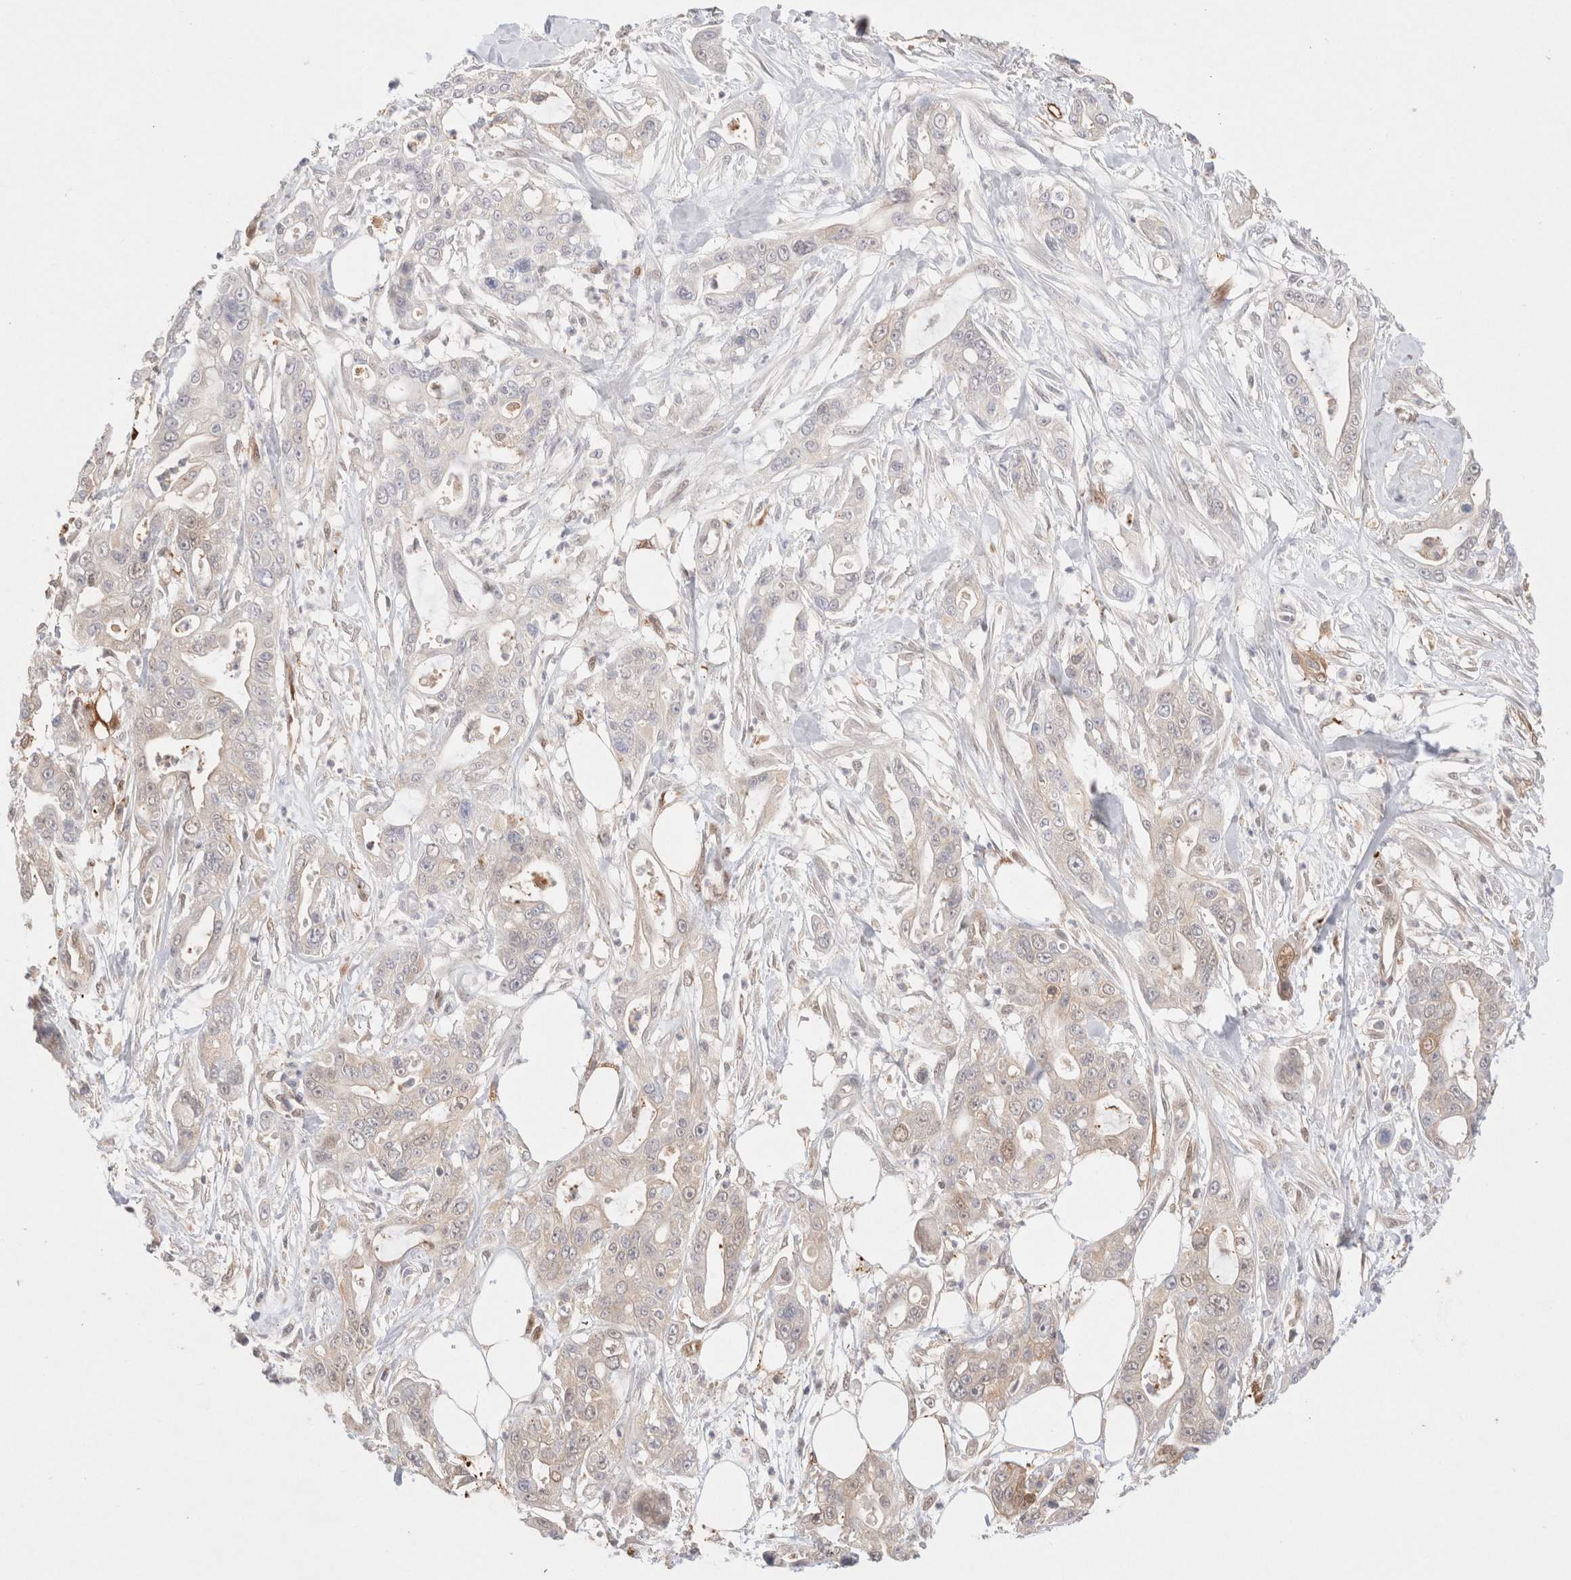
{"staining": {"intensity": "negative", "quantity": "none", "location": "none"}, "tissue": "pancreatic cancer", "cell_type": "Tumor cells", "image_type": "cancer", "snomed": [{"axis": "morphology", "description": "Adenocarcinoma, NOS"}, {"axis": "topography", "description": "Pancreas"}], "caption": "Immunohistochemistry (IHC) of pancreatic cancer (adenocarcinoma) shows no expression in tumor cells. (IHC, brightfield microscopy, high magnification).", "gene": "STARD10", "patient": {"sex": "male", "age": 68}}